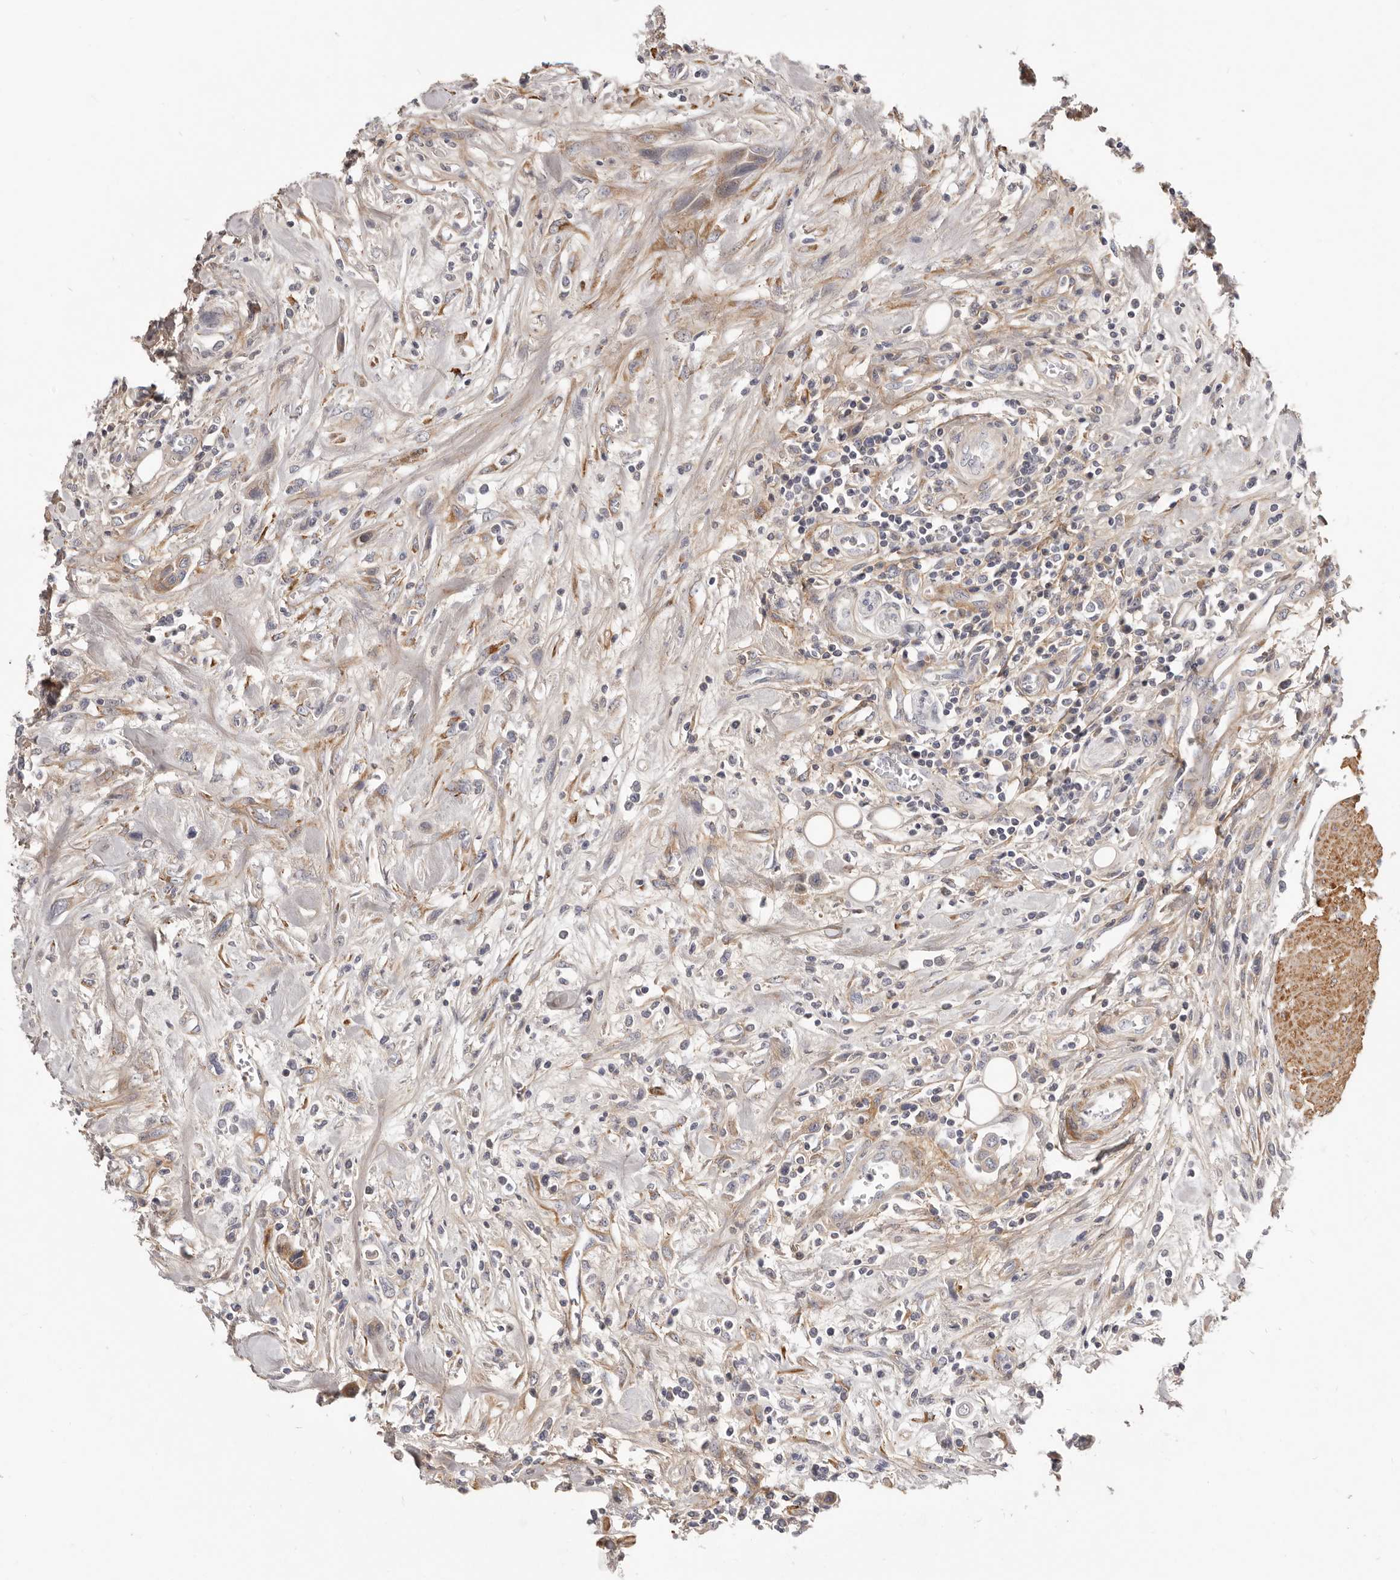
{"staining": {"intensity": "moderate", "quantity": "<25%", "location": "cytoplasmic/membranous"}, "tissue": "urothelial cancer", "cell_type": "Tumor cells", "image_type": "cancer", "snomed": [{"axis": "morphology", "description": "Urothelial carcinoma, High grade"}, {"axis": "topography", "description": "Urinary bladder"}], "caption": "Human urothelial cancer stained with a protein marker shows moderate staining in tumor cells.", "gene": "MRPS10", "patient": {"sex": "male", "age": 50}}